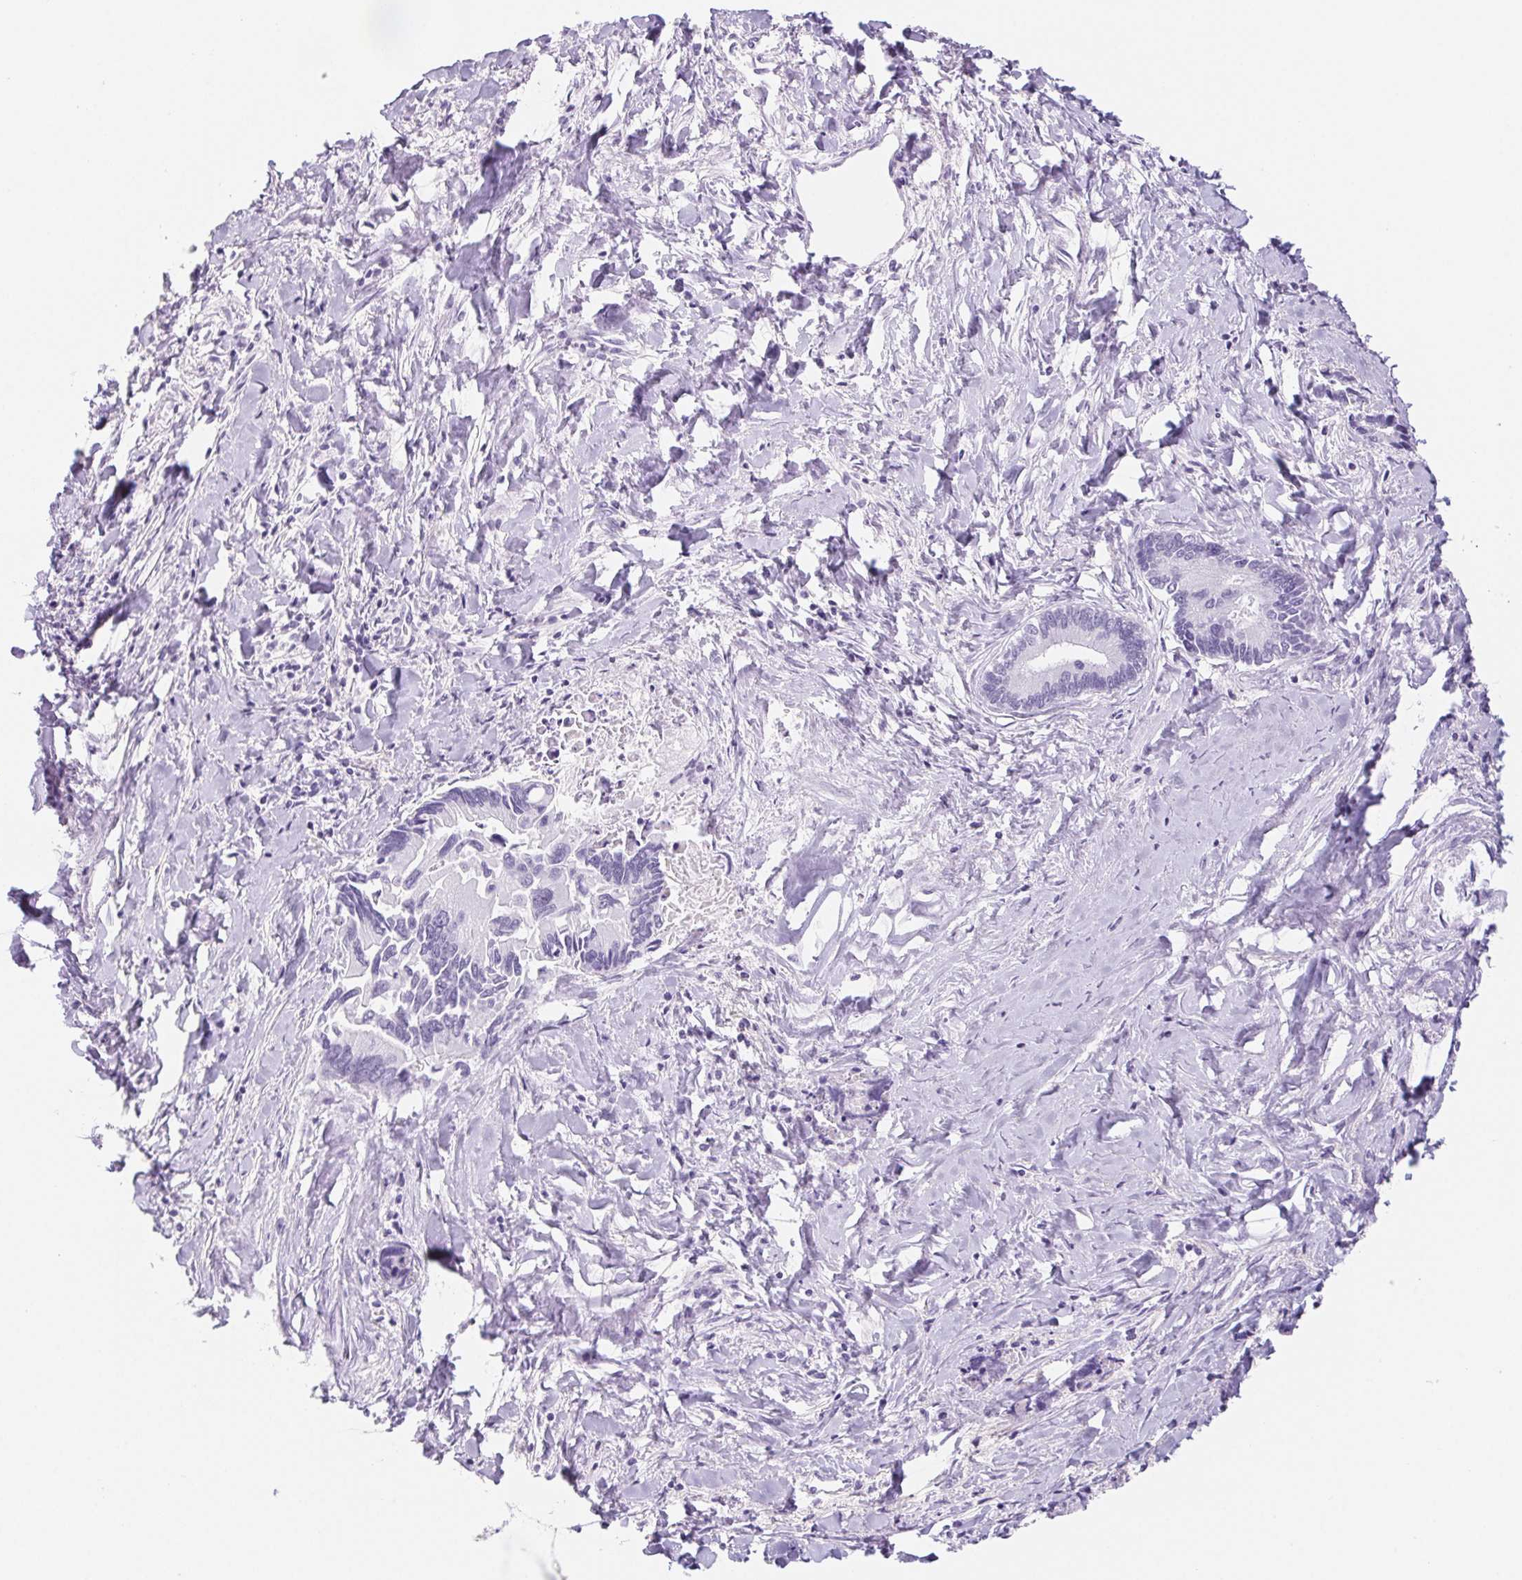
{"staining": {"intensity": "negative", "quantity": "none", "location": "none"}, "tissue": "liver cancer", "cell_type": "Tumor cells", "image_type": "cancer", "snomed": [{"axis": "morphology", "description": "Cholangiocarcinoma"}, {"axis": "topography", "description": "Liver"}], "caption": "The image displays no significant positivity in tumor cells of liver cancer.", "gene": "CYP21A2", "patient": {"sex": "male", "age": 66}}